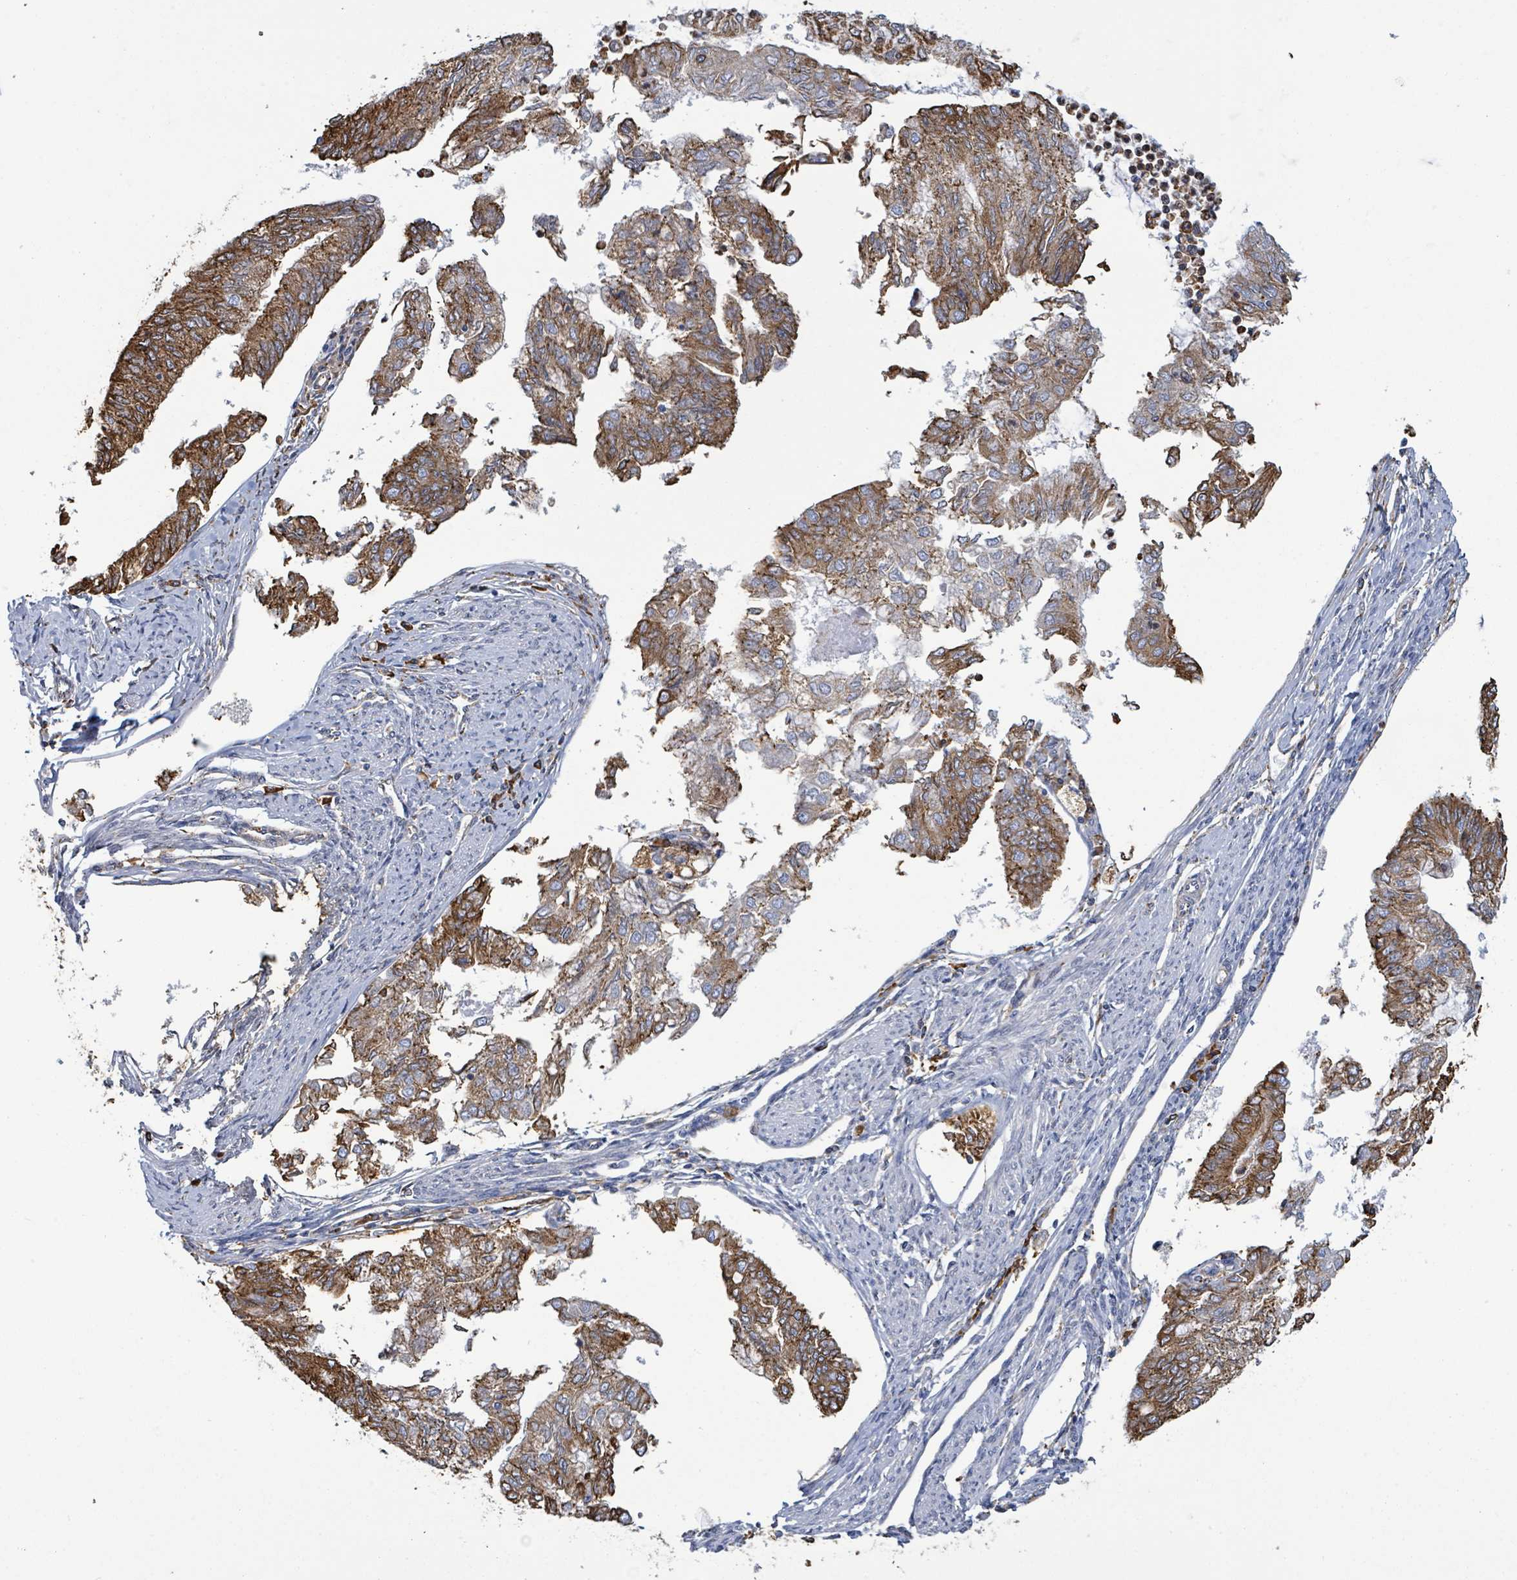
{"staining": {"intensity": "strong", "quantity": ">75%", "location": "cytoplasmic/membranous"}, "tissue": "endometrial cancer", "cell_type": "Tumor cells", "image_type": "cancer", "snomed": [{"axis": "morphology", "description": "Adenocarcinoma, NOS"}, {"axis": "topography", "description": "Endometrium"}], "caption": "IHC of human endometrial adenocarcinoma displays high levels of strong cytoplasmic/membranous positivity in about >75% of tumor cells.", "gene": "RFPL4A", "patient": {"sex": "female", "age": 68}}